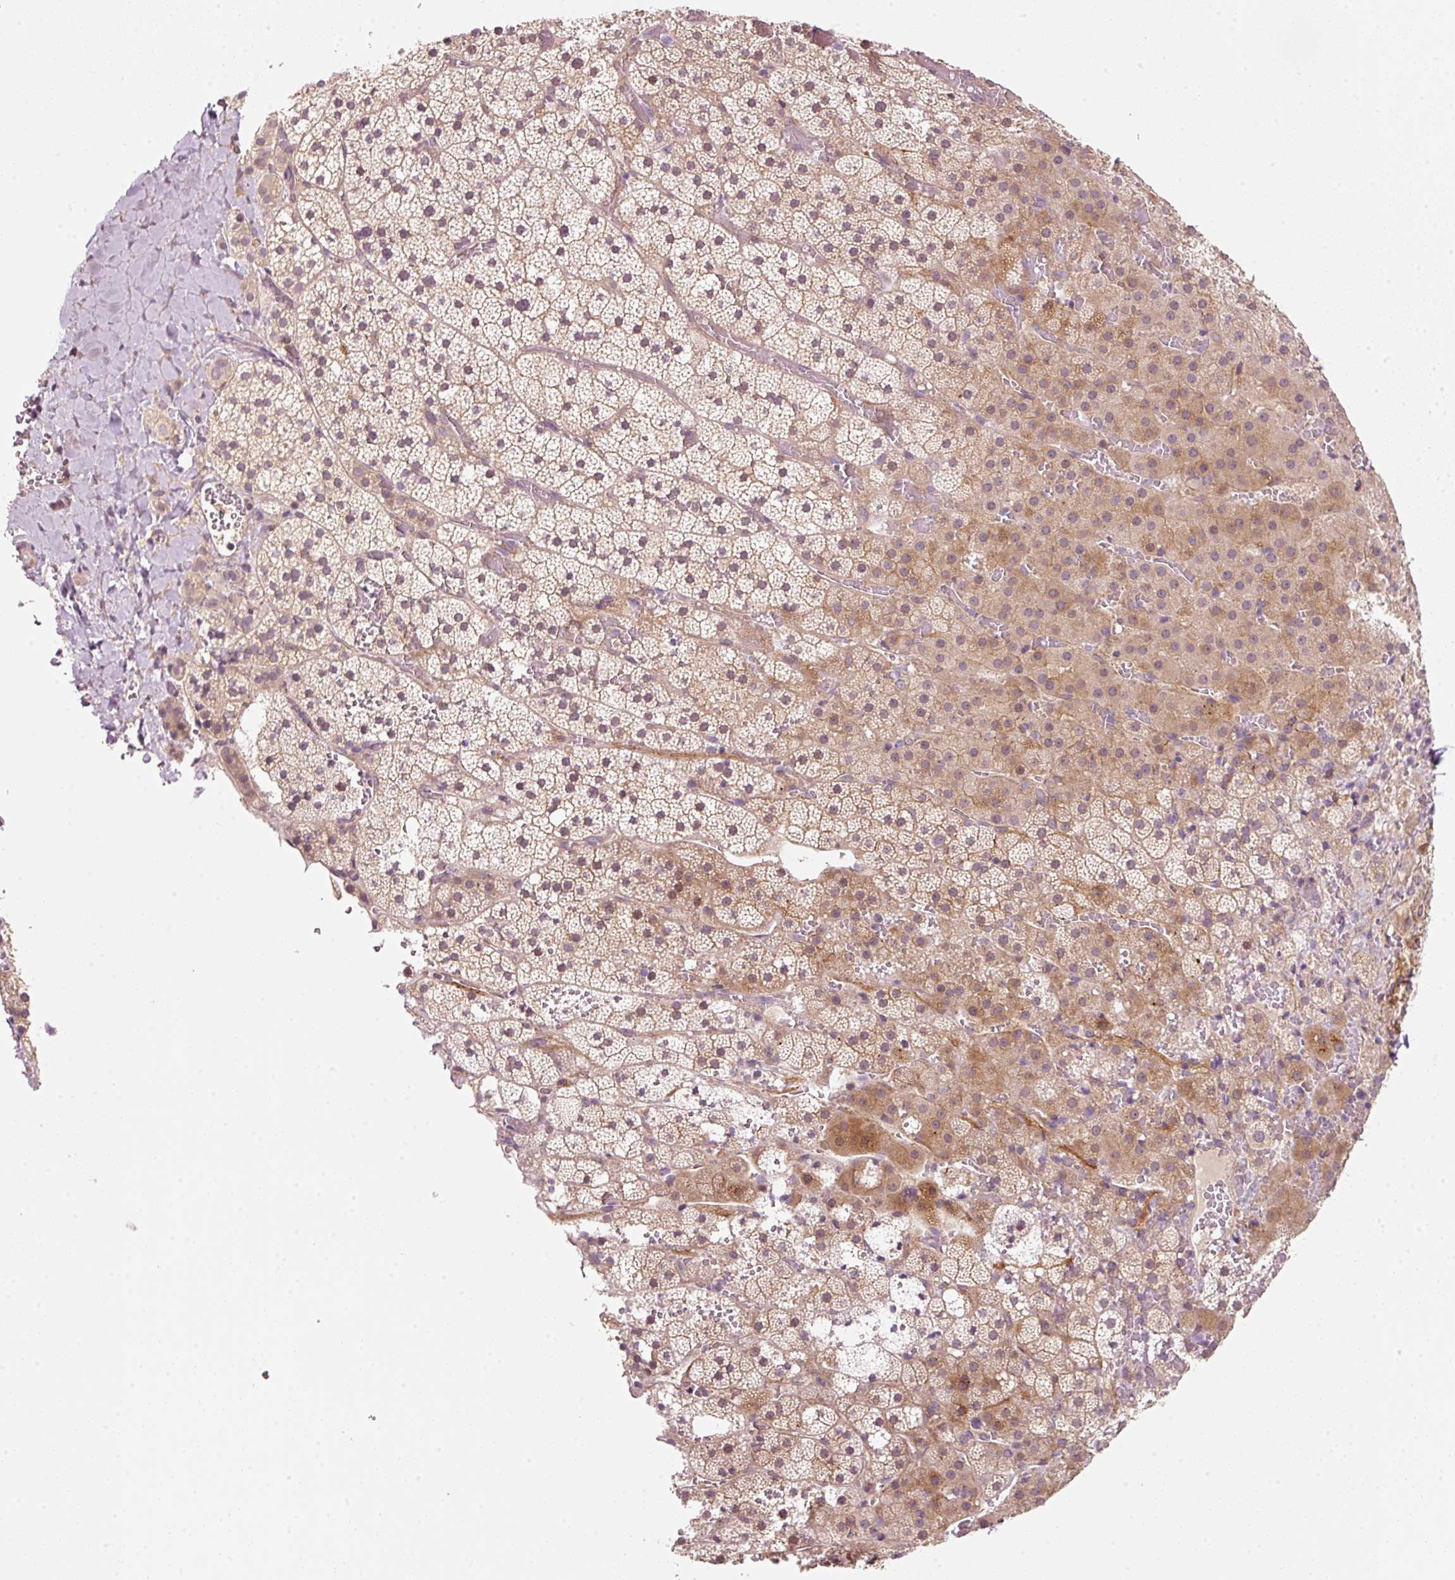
{"staining": {"intensity": "moderate", "quantity": ">75%", "location": "cytoplasmic/membranous"}, "tissue": "adrenal gland", "cell_type": "Glandular cells", "image_type": "normal", "snomed": [{"axis": "morphology", "description": "Normal tissue, NOS"}, {"axis": "topography", "description": "Adrenal gland"}], "caption": "This image displays immunohistochemistry staining of unremarkable adrenal gland, with medium moderate cytoplasmic/membranous staining in about >75% of glandular cells.", "gene": "TIRAP", "patient": {"sex": "male", "age": 53}}